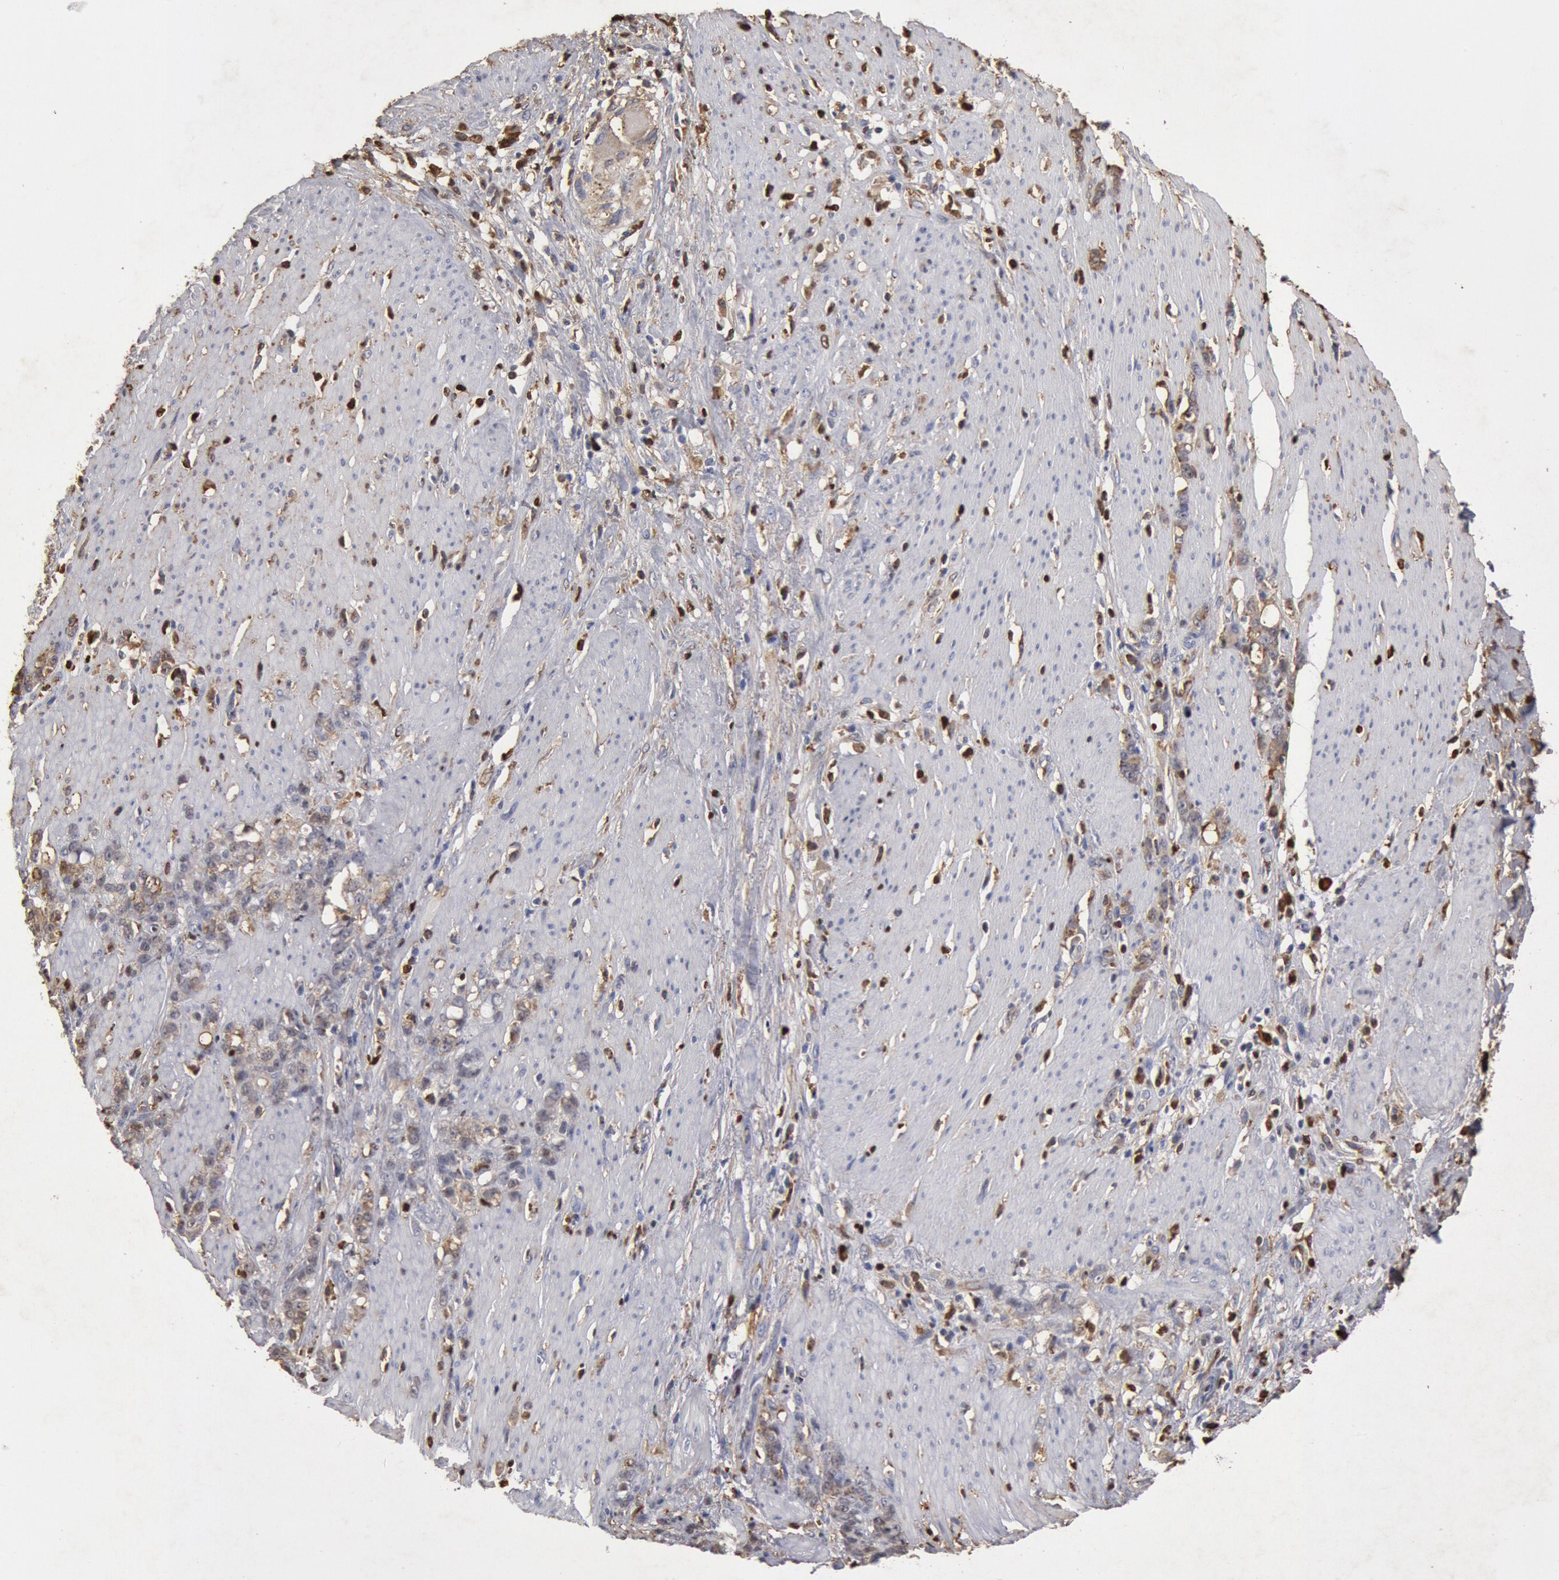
{"staining": {"intensity": "strong", "quantity": "25%-75%", "location": "cytoplasmic/membranous,nuclear"}, "tissue": "stomach cancer", "cell_type": "Tumor cells", "image_type": "cancer", "snomed": [{"axis": "morphology", "description": "Adenocarcinoma, NOS"}, {"axis": "topography", "description": "Stomach, lower"}], "caption": "A high amount of strong cytoplasmic/membranous and nuclear positivity is appreciated in approximately 25%-75% of tumor cells in adenocarcinoma (stomach) tissue.", "gene": "FOXA2", "patient": {"sex": "male", "age": 88}}